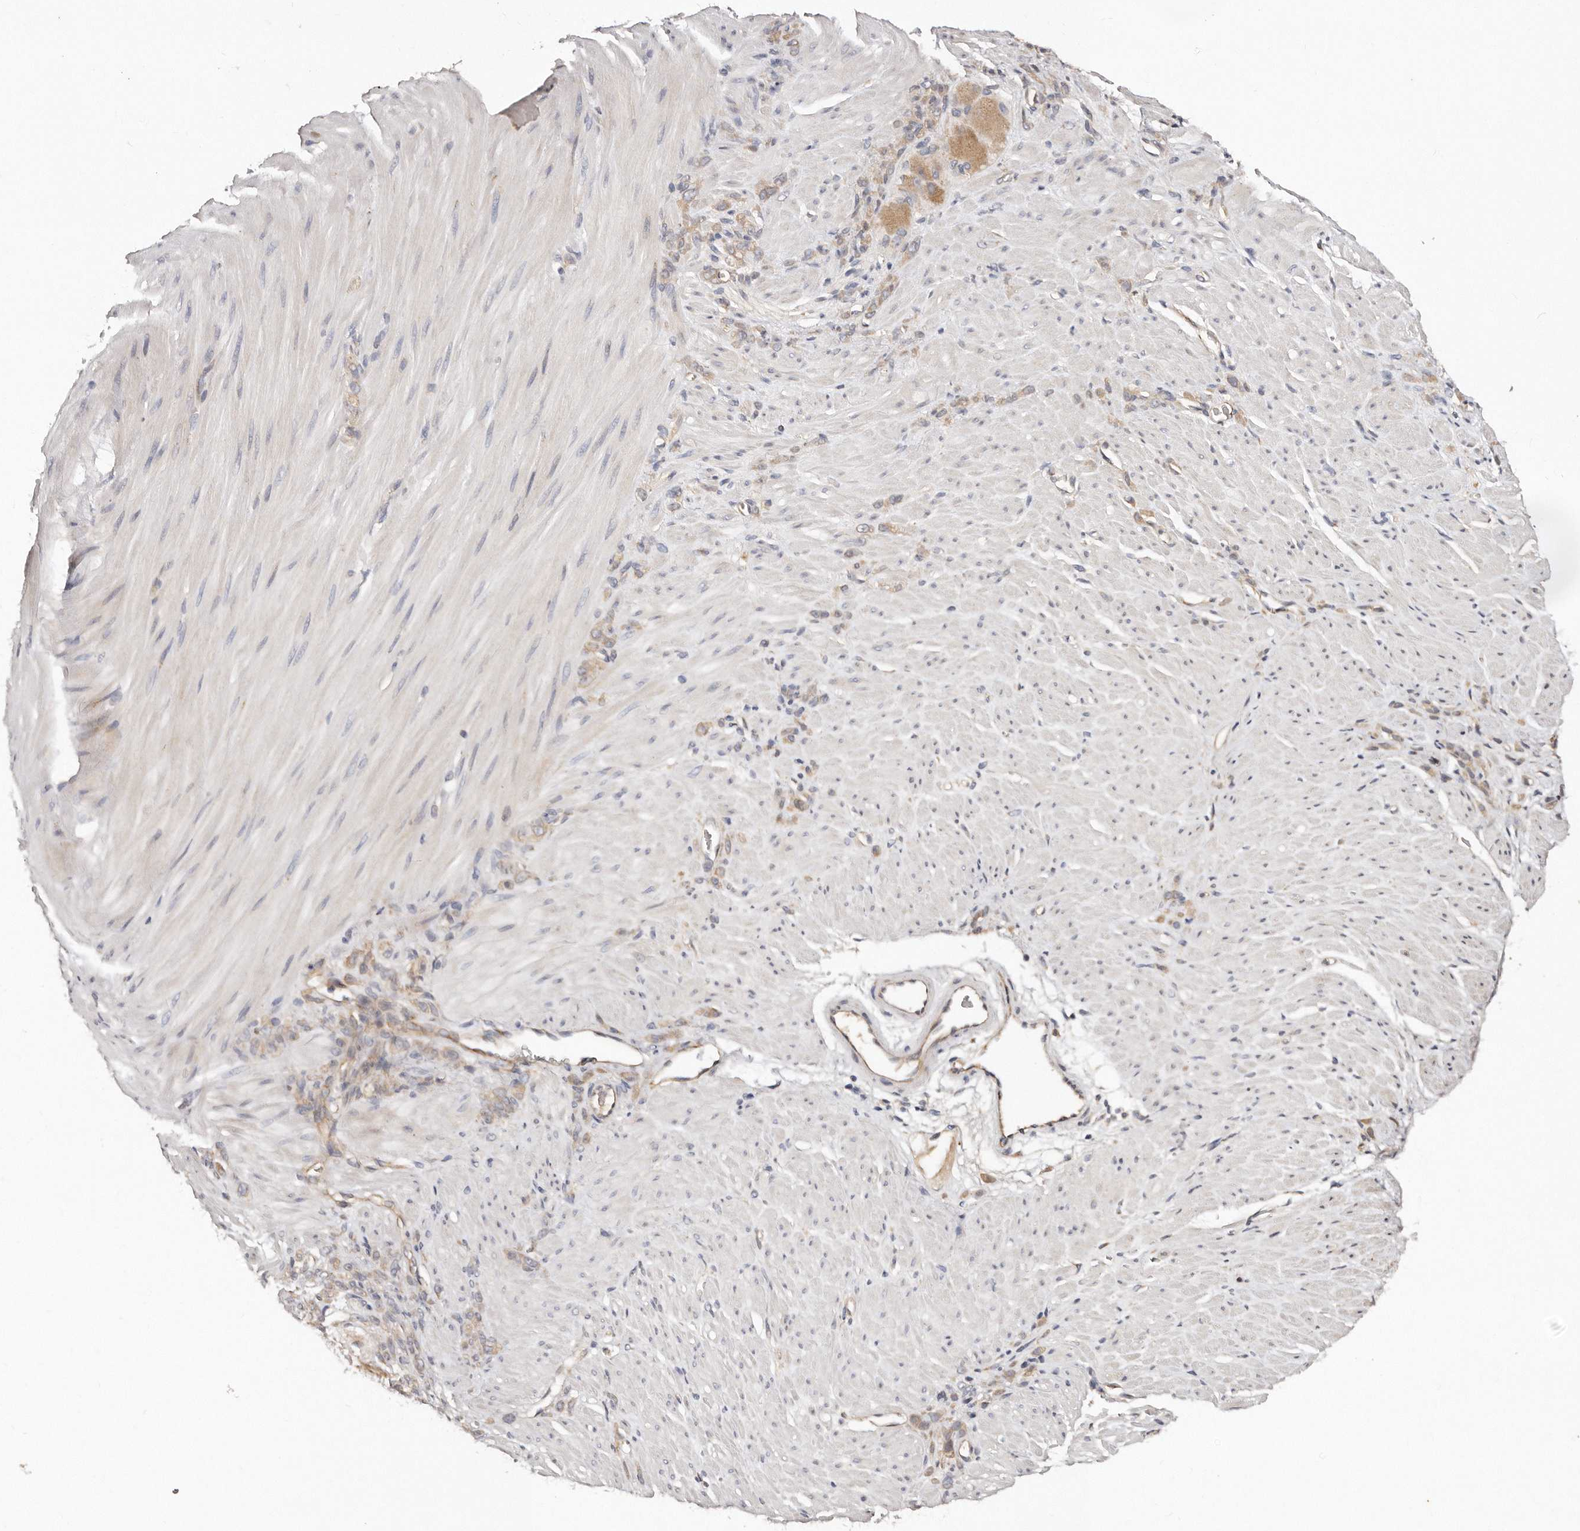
{"staining": {"intensity": "weak", "quantity": ">75%", "location": "cytoplasmic/membranous"}, "tissue": "stomach cancer", "cell_type": "Tumor cells", "image_type": "cancer", "snomed": [{"axis": "morphology", "description": "Normal tissue, NOS"}, {"axis": "morphology", "description": "Adenocarcinoma, NOS"}, {"axis": "topography", "description": "Stomach"}], "caption": "An image showing weak cytoplasmic/membranous positivity in approximately >75% of tumor cells in stomach adenocarcinoma, as visualized by brown immunohistochemical staining.", "gene": "DACT2", "patient": {"sex": "male", "age": 82}}